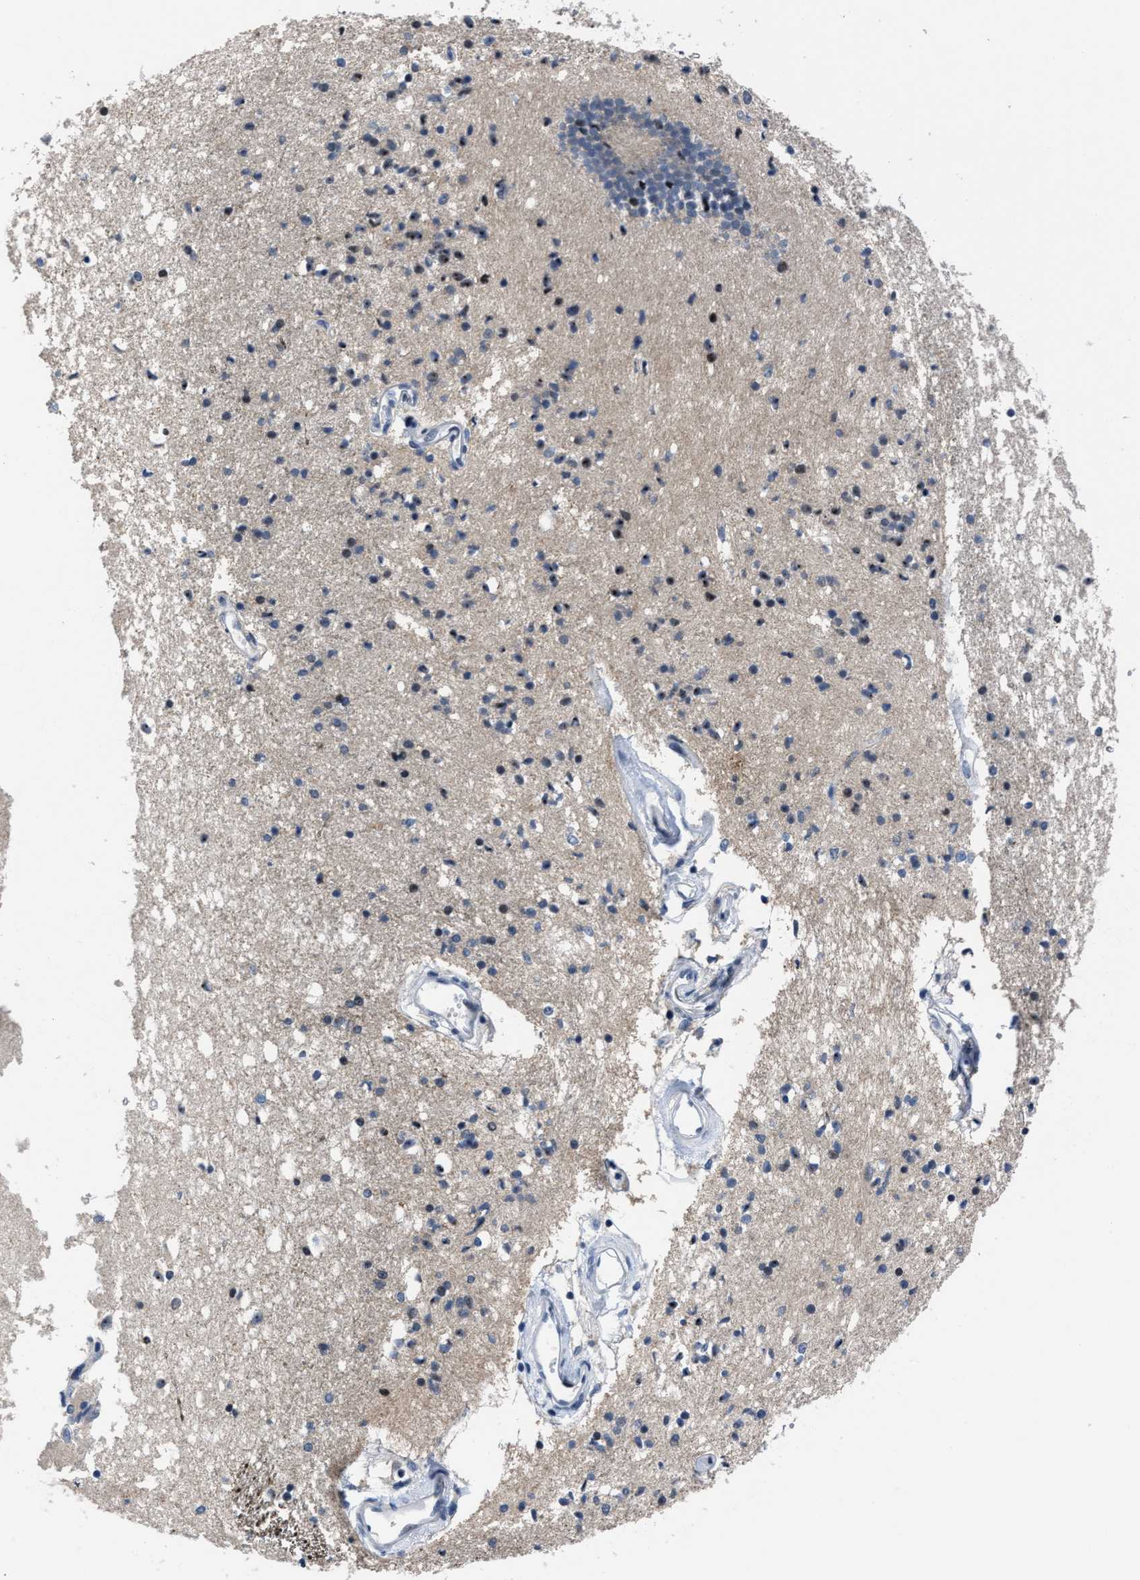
{"staining": {"intensity": "moderate", "quantity": "25%-75%", "location": "nuclear"}, "tissue": "caudate", "cell_type": "Glial cells", "image_type": "normal", "snomed": [{"axis": "morphology", "description": "Normal tissue, NOS"}, {"axis": "topography", "description": "Lateral ventricle wall"}], "caption": "Protein staining of benign caudate demonstrates moderate nuclear positivity in about 25%-75% of glial cells.", "gene": "MARCKSL1", "patient": {"sex": "male", "age": 45}}